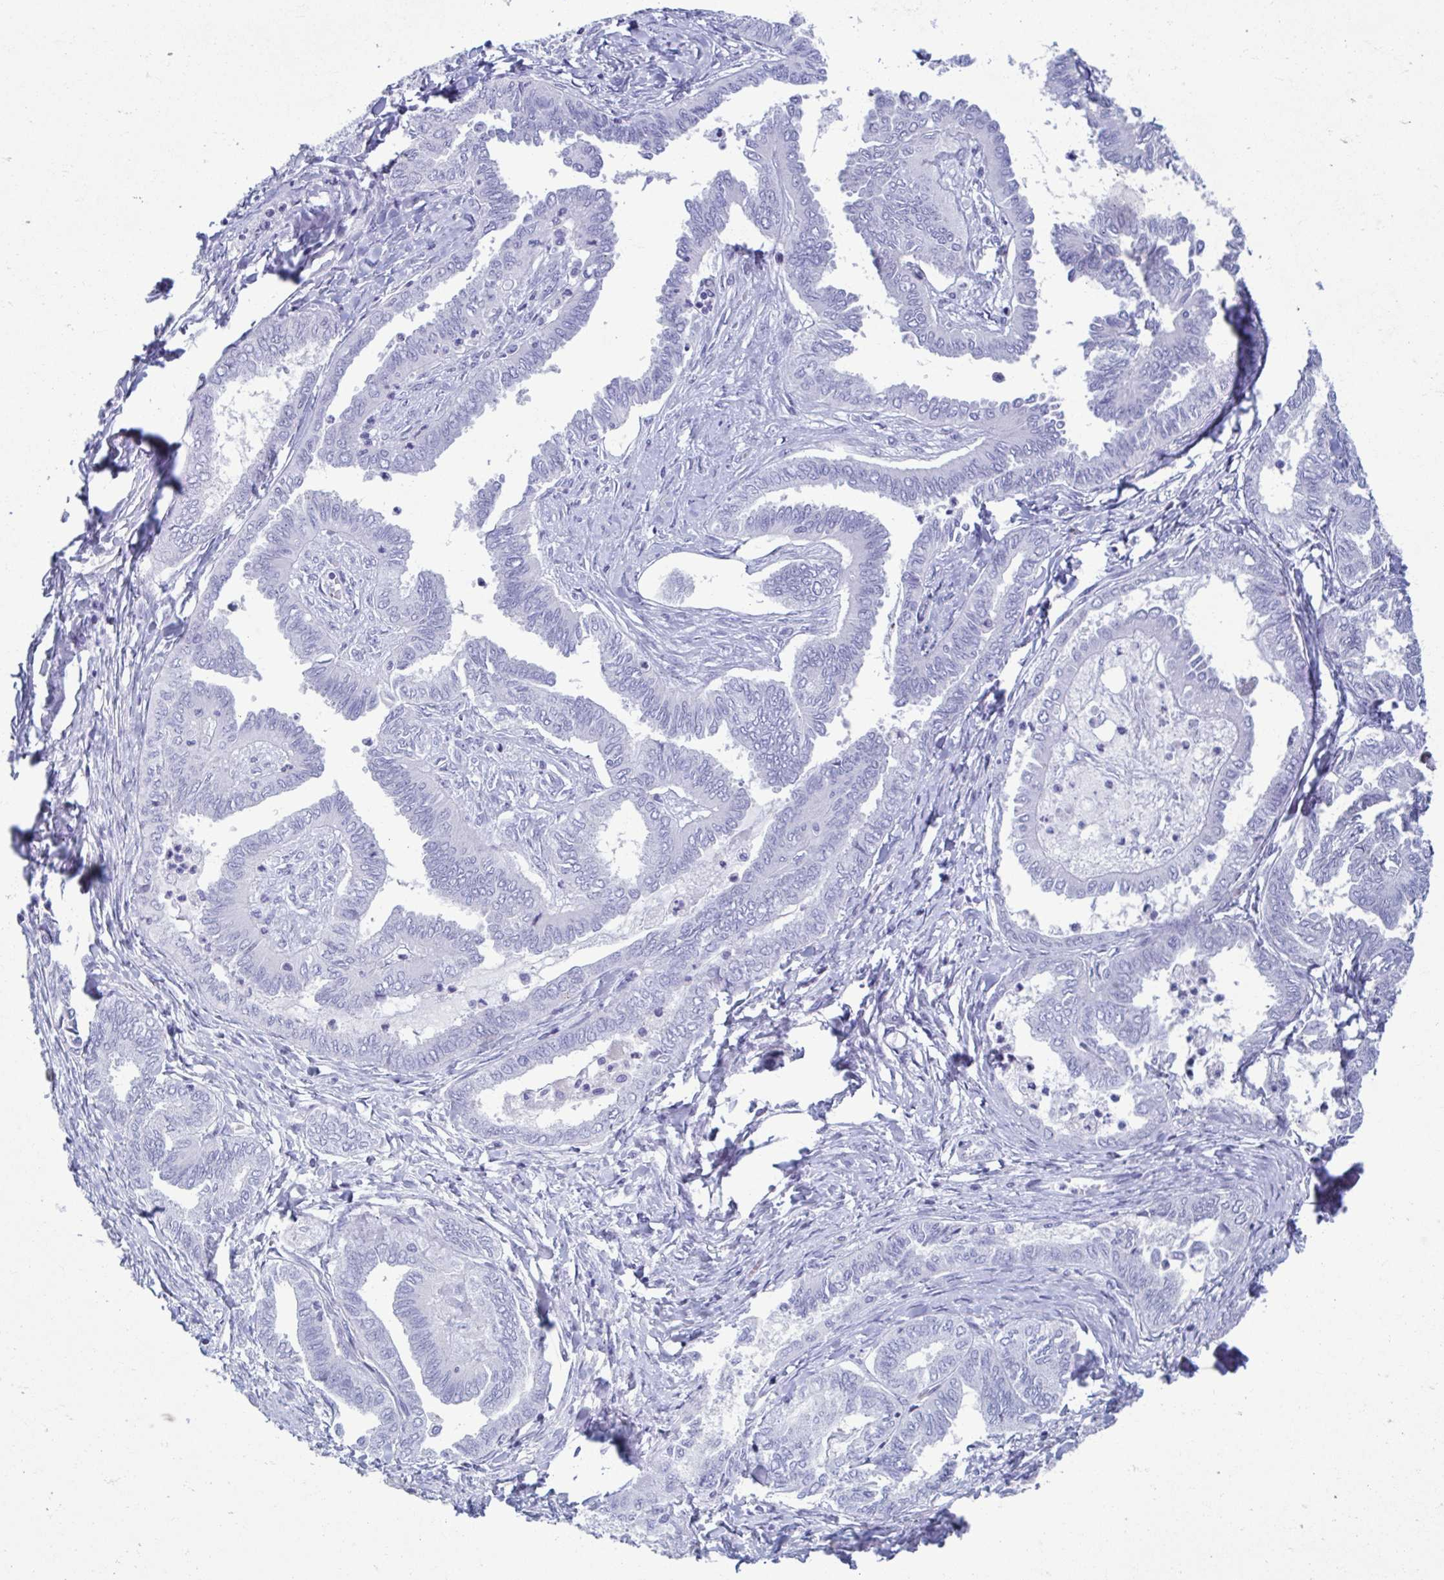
{"staining": {"intensity": "negative", "quantity": "none", "location": "none"}, "tissue": "ovarian cancer", "cell_type": "Tumor cells", "image_type": "cancer", "snomed": [{"axis": "morphology", "description": "Carcinoma, endometroid"}, {"axis": "topography", "description": "Ovary"}], "caption": "Immunohistochemical staining of ovarian endometroid carcinoma displays no significant expression in tumor cells. The staining was performed using DAB (3,3'-diaminobenzidine) to visualize the protein expression in brown, while the nuclei were stained in blue with hematoxylin (Magnification: 20x).", "gene": "PERM1", "patient": {"sex": "female", "age": 70}}